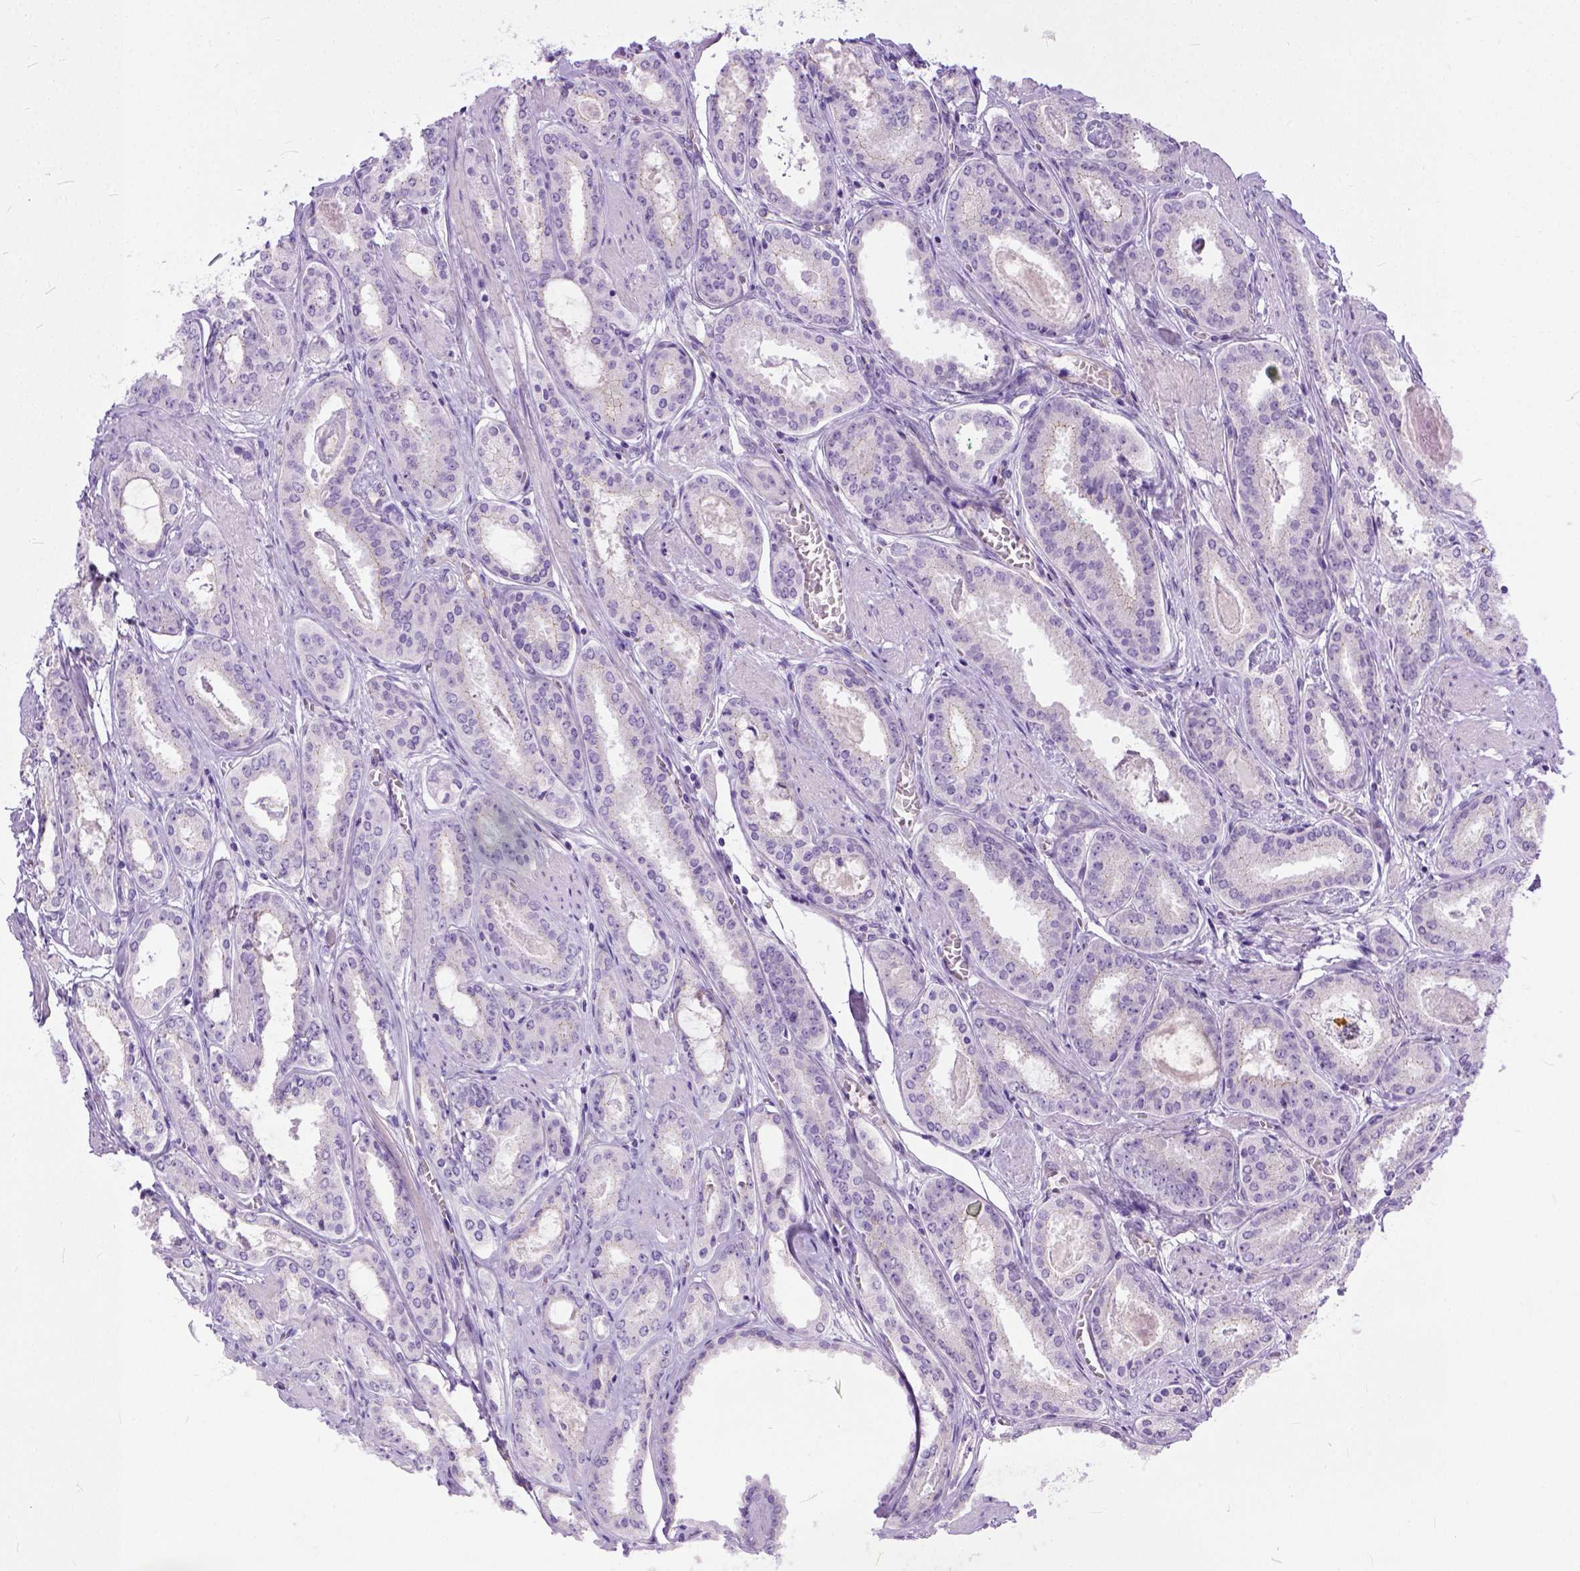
{"staining": {"intensity": "negative", "quantity": "none", "location": "none"}, "tissue": "prostate cancer", "cell_type": "Tumor cells", "image_type": "cancer", "snomed": [{"axis": "morphology", "description": "Adenocarcinoma, High grade"}, {"axis": "topography", "description": "Prostate"}], "caption": "An immunohistochemistry (IHC) photomicrograph of prostate adenocarcinoma (high-grade) is shown. There is no staining in tumor cells of prostate adenocarcinoma (high-grade).", "gene": "ADGRF1", "patient": {"sex": "male", "age": 63}}